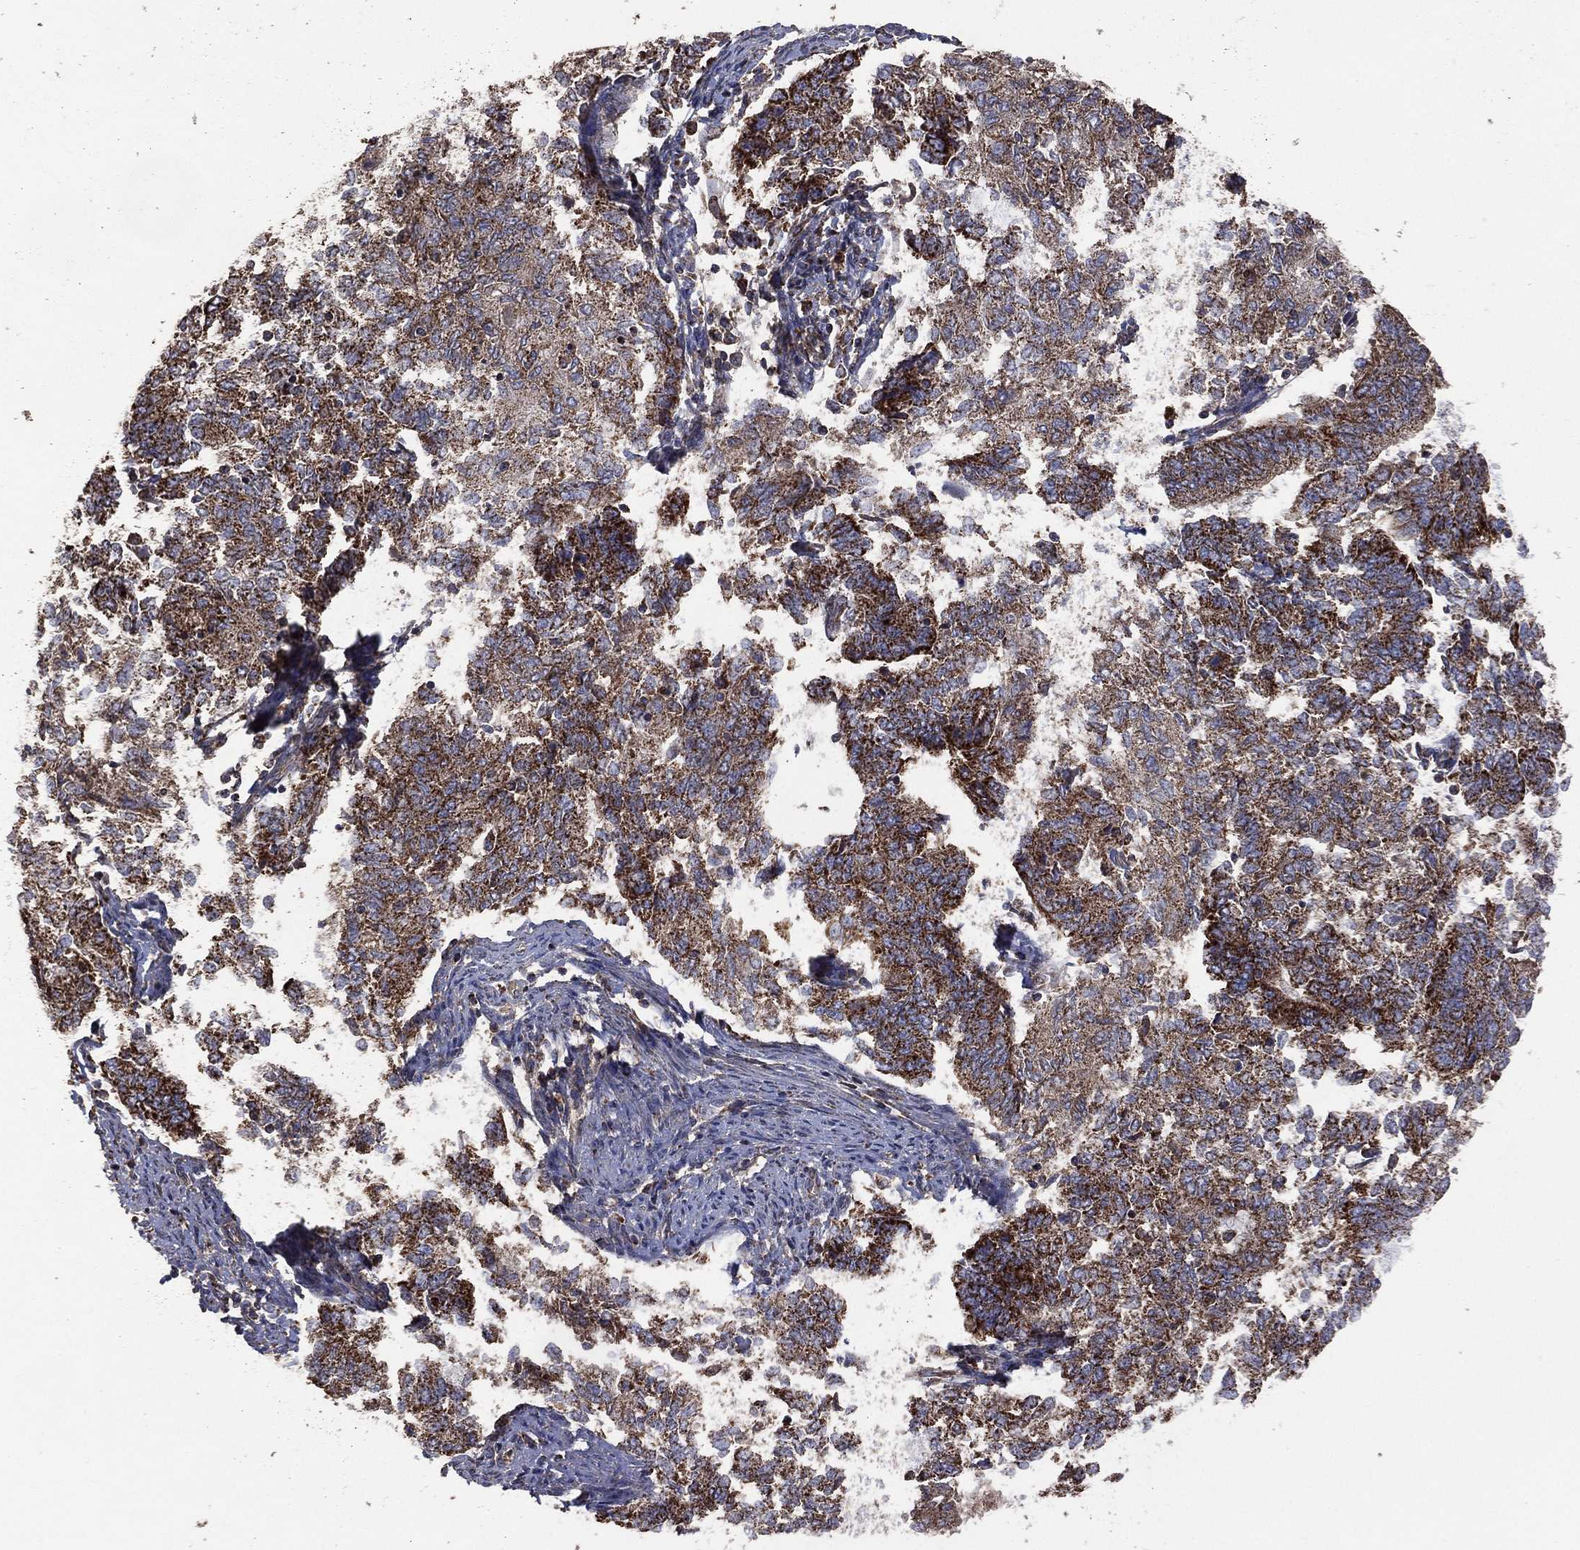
{"staining": {"intensity": "strong", "quantity": "25%-75%", "location": "cytoplasmic/membranous"}, "tissue": "endometrial cancer", "cell_type": "Tumor cells", "image_type": "cancer", "snomed": [{"axis": "morphology", "description": "Adenocarcinoma, NOS"}, {"axis": "topography", "description": "Endometrium"}], "caption": "IHC of endometrial adenocarcinoma demonstrates high levels of strong cytoplasmic/membranous expression in approximately 25%-75% of tumor cells. (DAB = brown stain, brightfield microscopy at high magnification).", "gene": "LIMD1", "patient": {"sex": "female", "age": 65}}